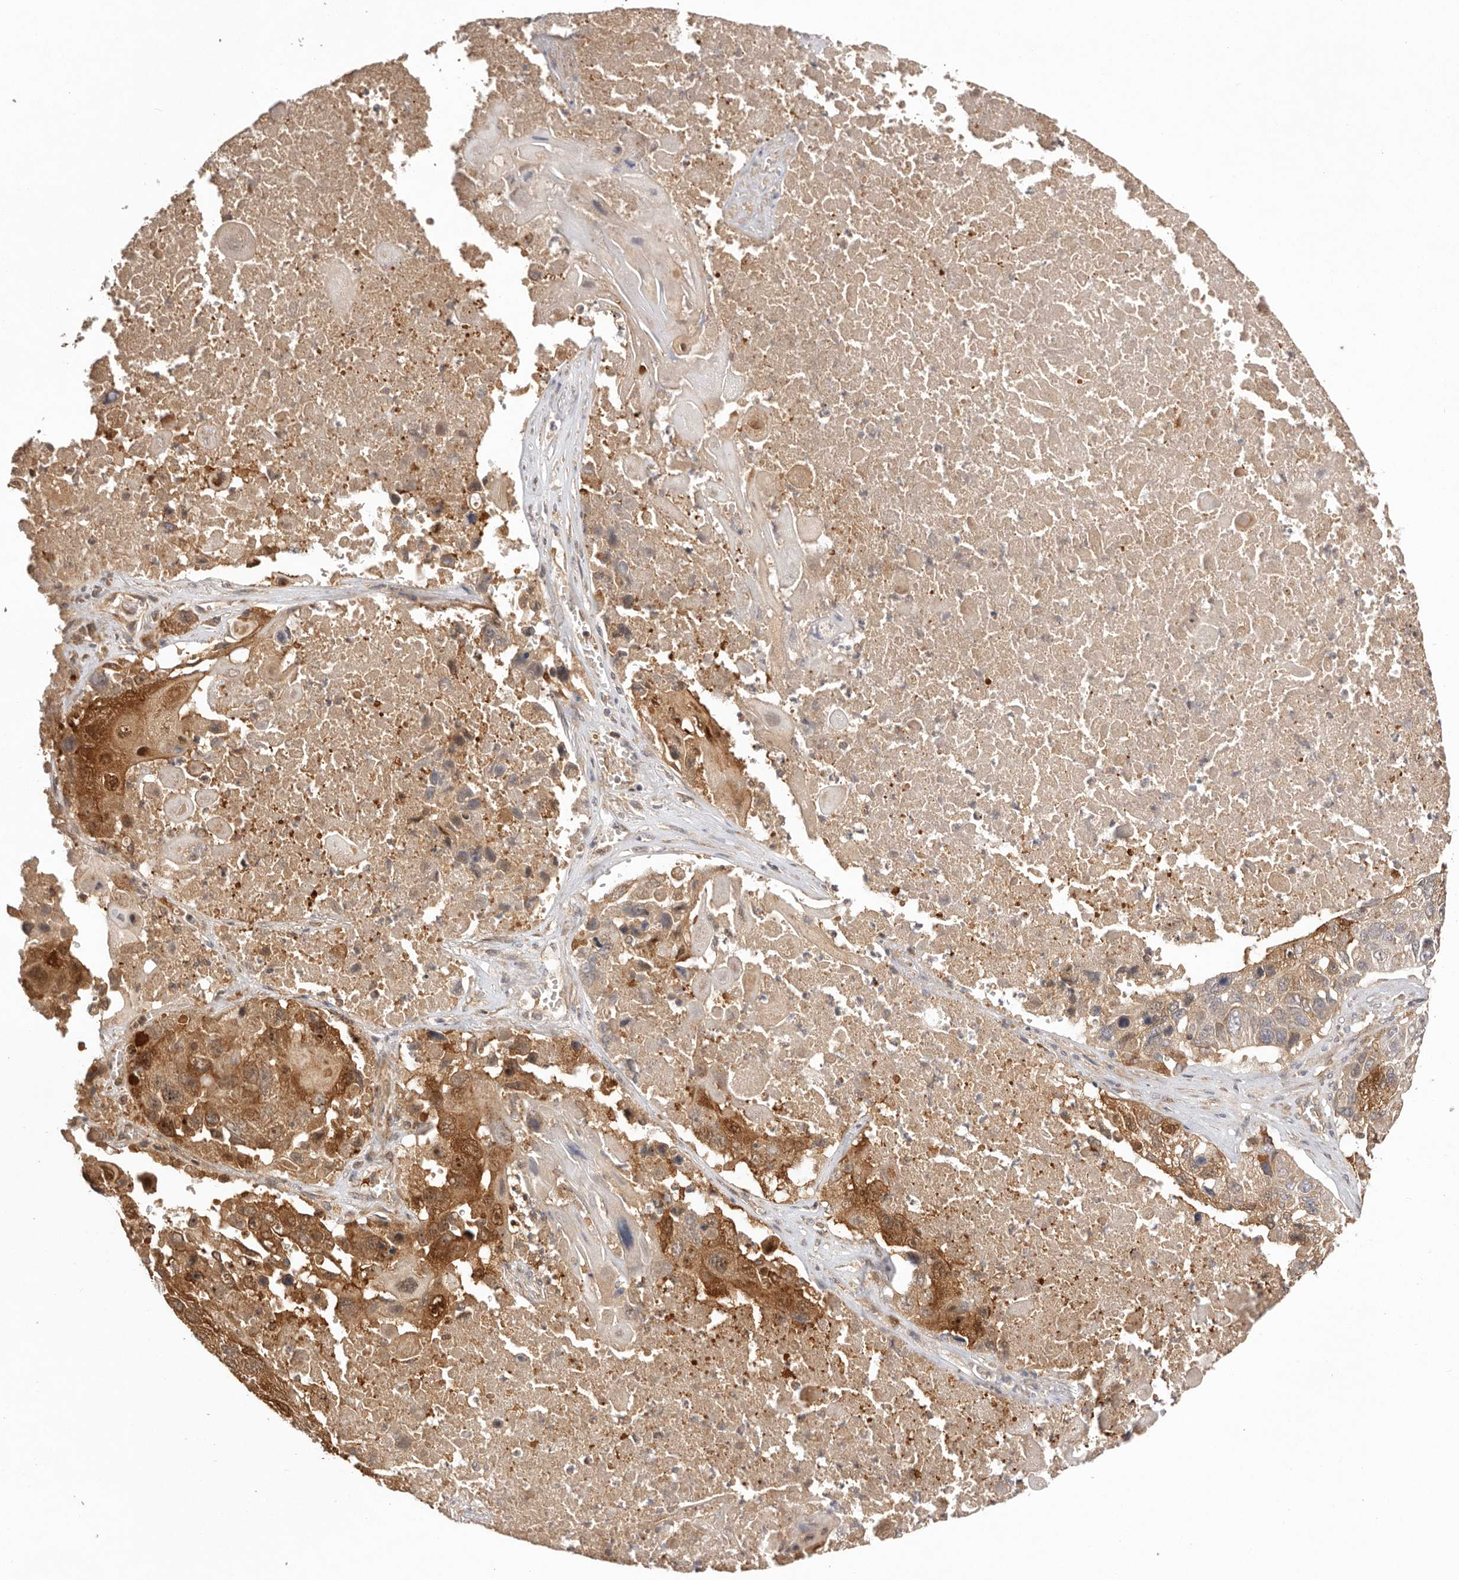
{"staining": {"intensity": "moderate", "quantity": ">75%", "location": "cytoplasmic/membranous"}, "tissue": "lung cancer", "cell_type": "Tumor cells", "image_type": "cancer", "snomed": [{"axis": "morphology", "description": "Squamous cell carcinoma, NOS"}, {"axis": "topography", "description": "Lung"}], "caption": "Human lung squamous cell carcinoma stained with a protein marker reveals moderate staining in tumor cells.", "gene": "UBR2", "patient": {"sex": "male", "age": 61}}